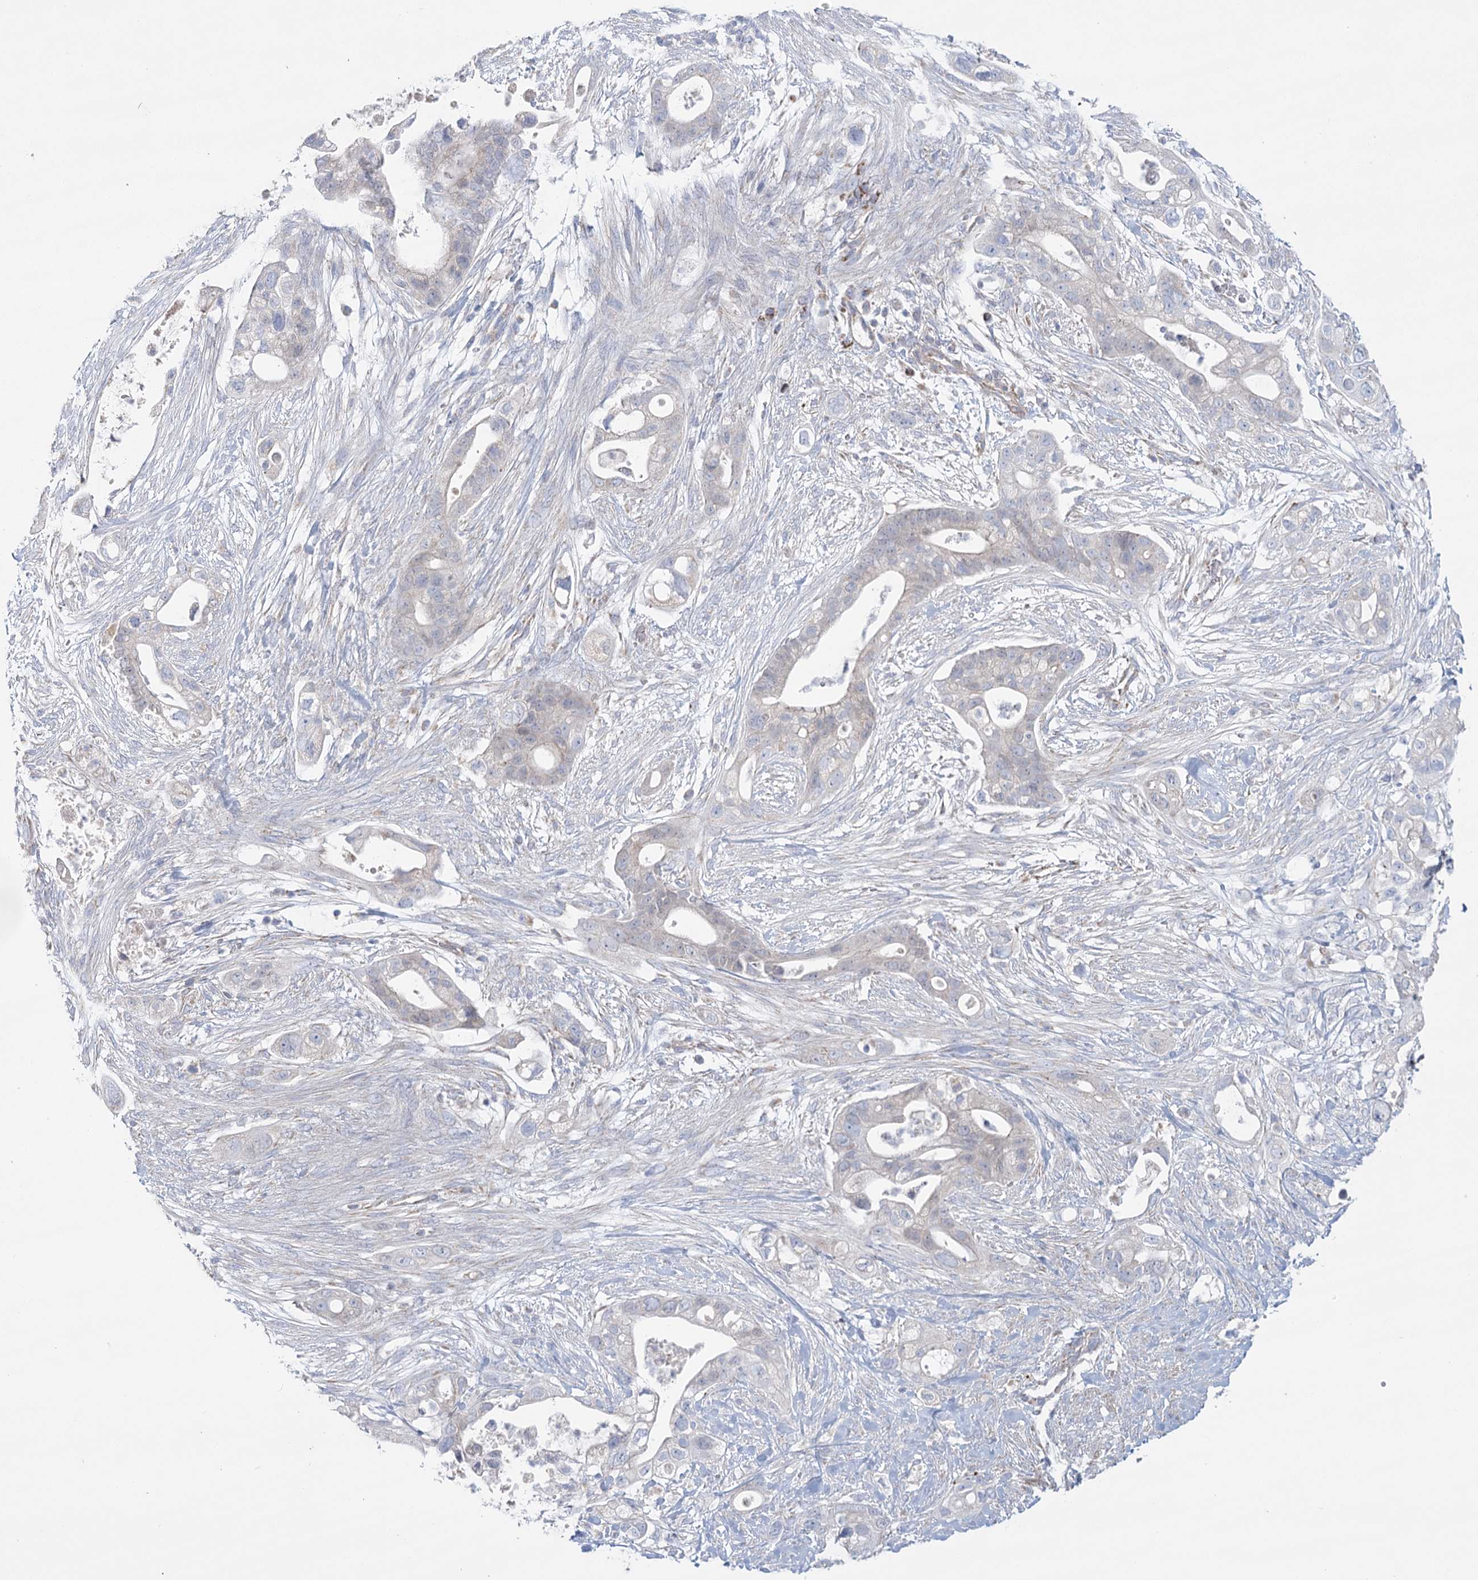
{"staining": {"intensity": "negative", "quantity": "none", "location": "none"}, "tissue": "pancreatic cancer", "cell_type": "Tumor cells", "image_type": "cancer", "snomed": [{"axis": "morphology", "description": "Adenocarcinoma, NOS"}, {"axis": "topography", "description": "Pancreas"}], "caption": "Pancreatic adenocarcinoma was stained to show a protein in brown. There is no significant staining in tumor cells.", "gene": "SNX7", "patient": {"sex": "male", "age": 53}}